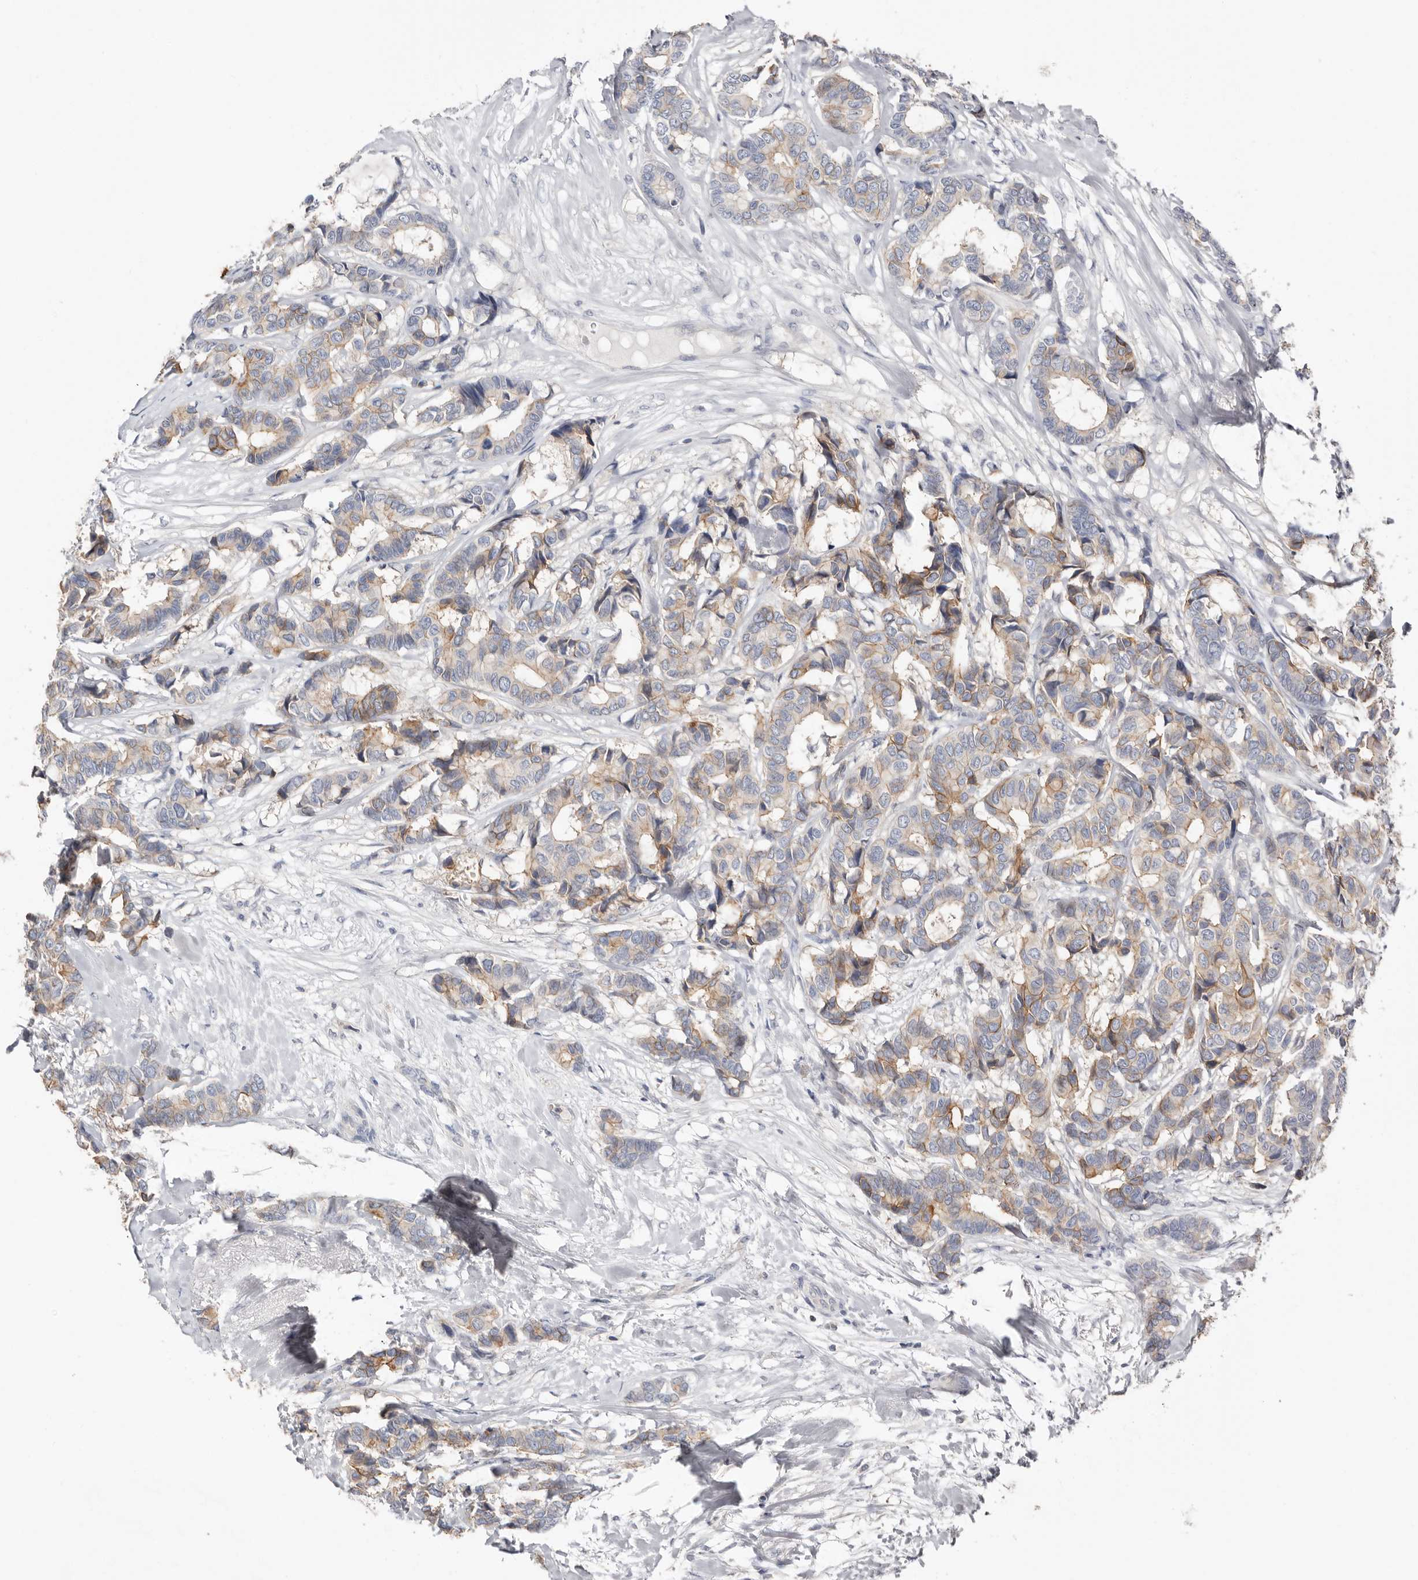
{"staining": {"intensity": "moderate", "quantity": "25%-75%", "location": "cytoplasmic/membranous"}, "tissue": "breast cancer", "cell_type": "Tumor cells", "image_type": "cancer", "snomed": [{"axis": "morphology", "description": "Duct carcinoma"}, {"axis": "topography", "description": "Breast"}], "caption": "Breast cancer (intraductal carcinoma) tissue shows moderate cytoplasmic/membranous staining in approximately 25%-75% of tumor cells, visualized by immunohistochemistry.", "gene": "S100A14", "patient": {"sex": "female", "age": 87}}